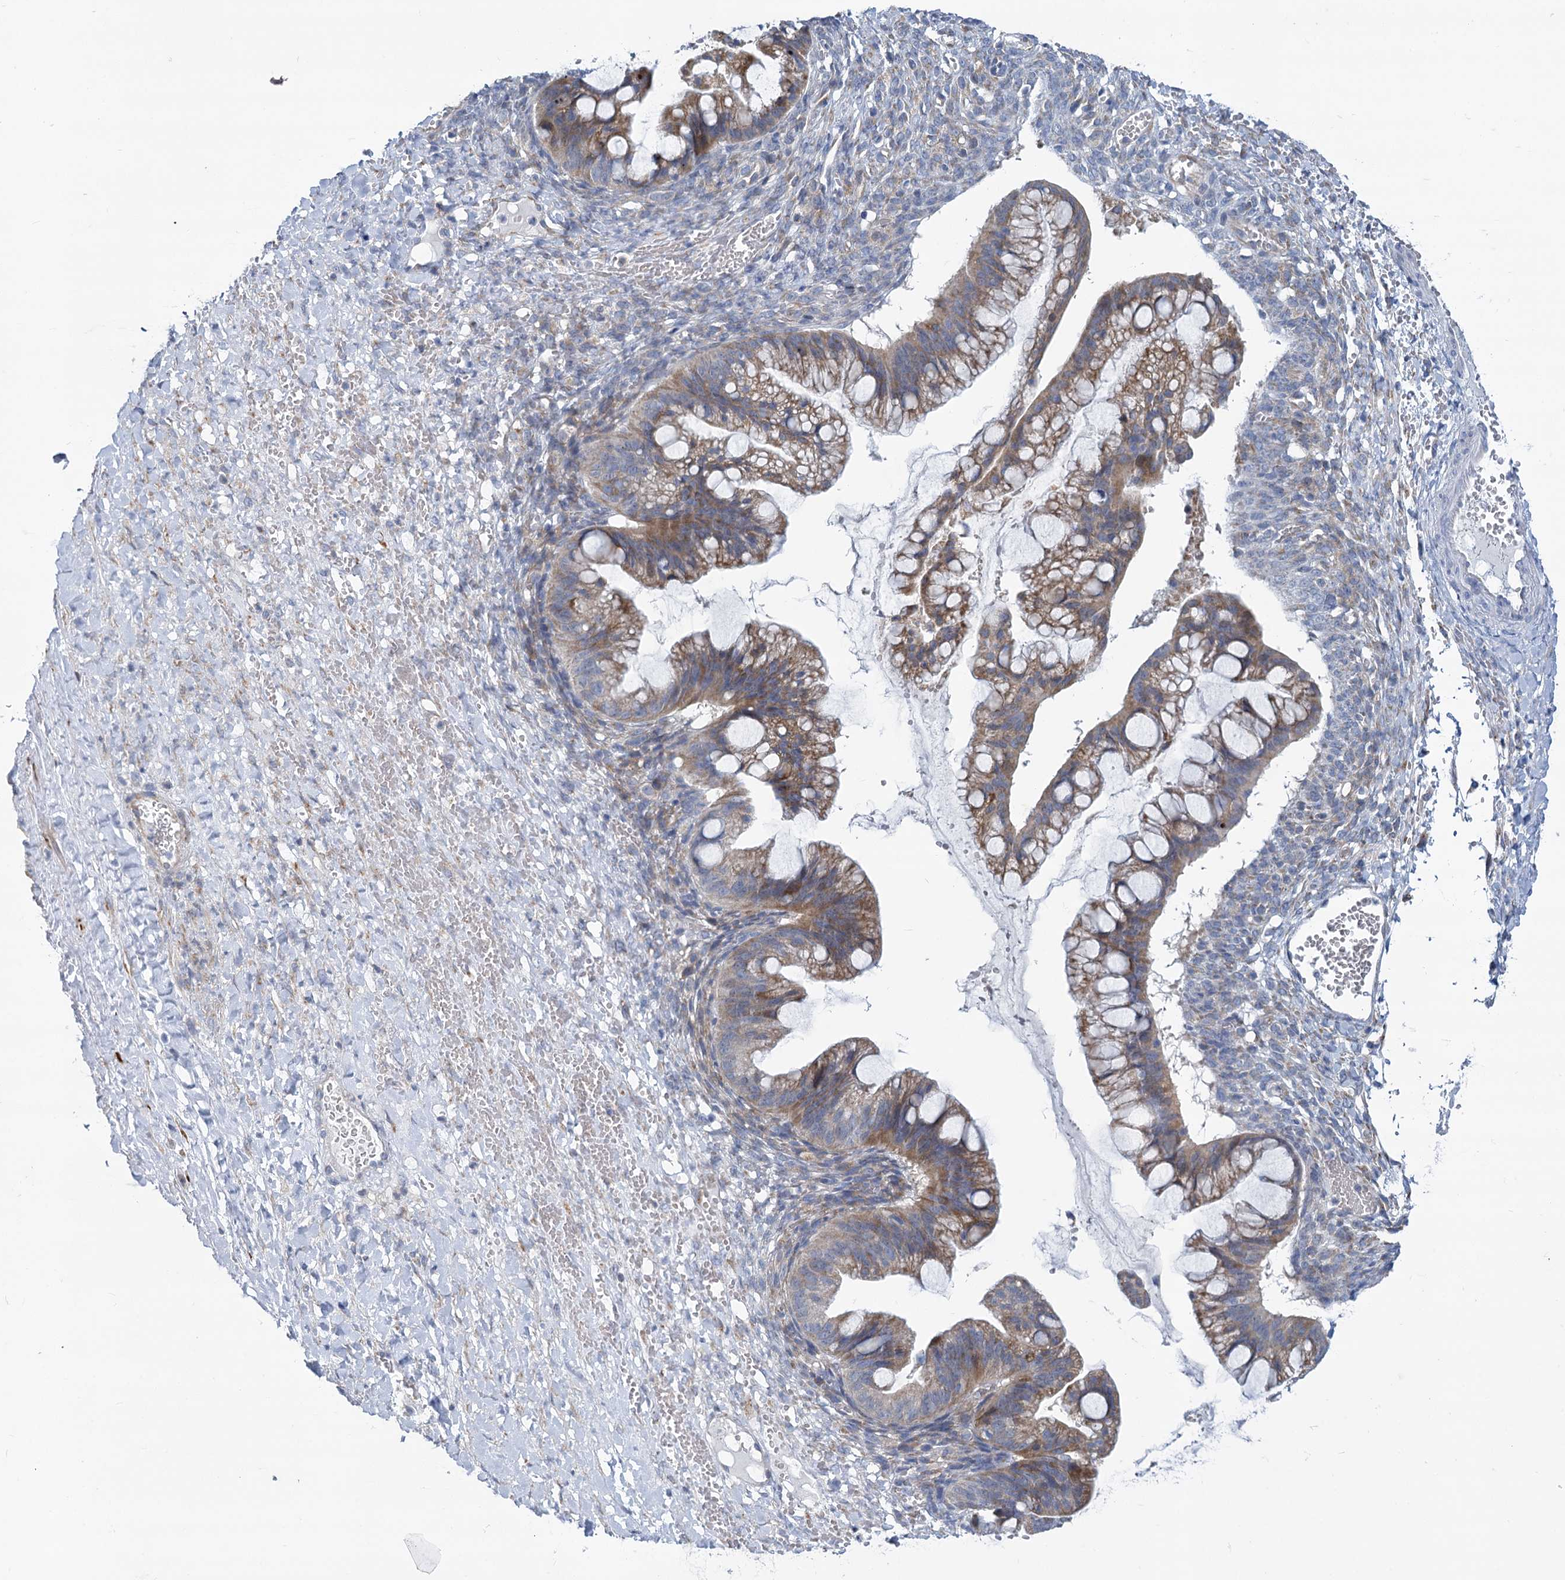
{"staining": {"intensity": "moderate", "quantity": "25%-75%", "location": "cytoplasmic/membranous"}, "tissue": "ovarian cancer", "cell_type": "Tumor cells", "image_type": "cancer", "snomed": [{"axis": "morphology", "description": "Cystadenocarcinoma, mucinous, NOS"}, {"axis": "topography", "description": "Ovary"}], "caption": "The photomicrograph exhibits immunohistochemical staining of ovarian cancer. There is moderate cytoplasmic/membranous staining is appreciated in about 25%-75% of tumor cells. (DAB IHC, brown staining for protein, blue staining for nuclei).", "gene": "PRSS35", "patient": {"sex": "female", "age": 73}}